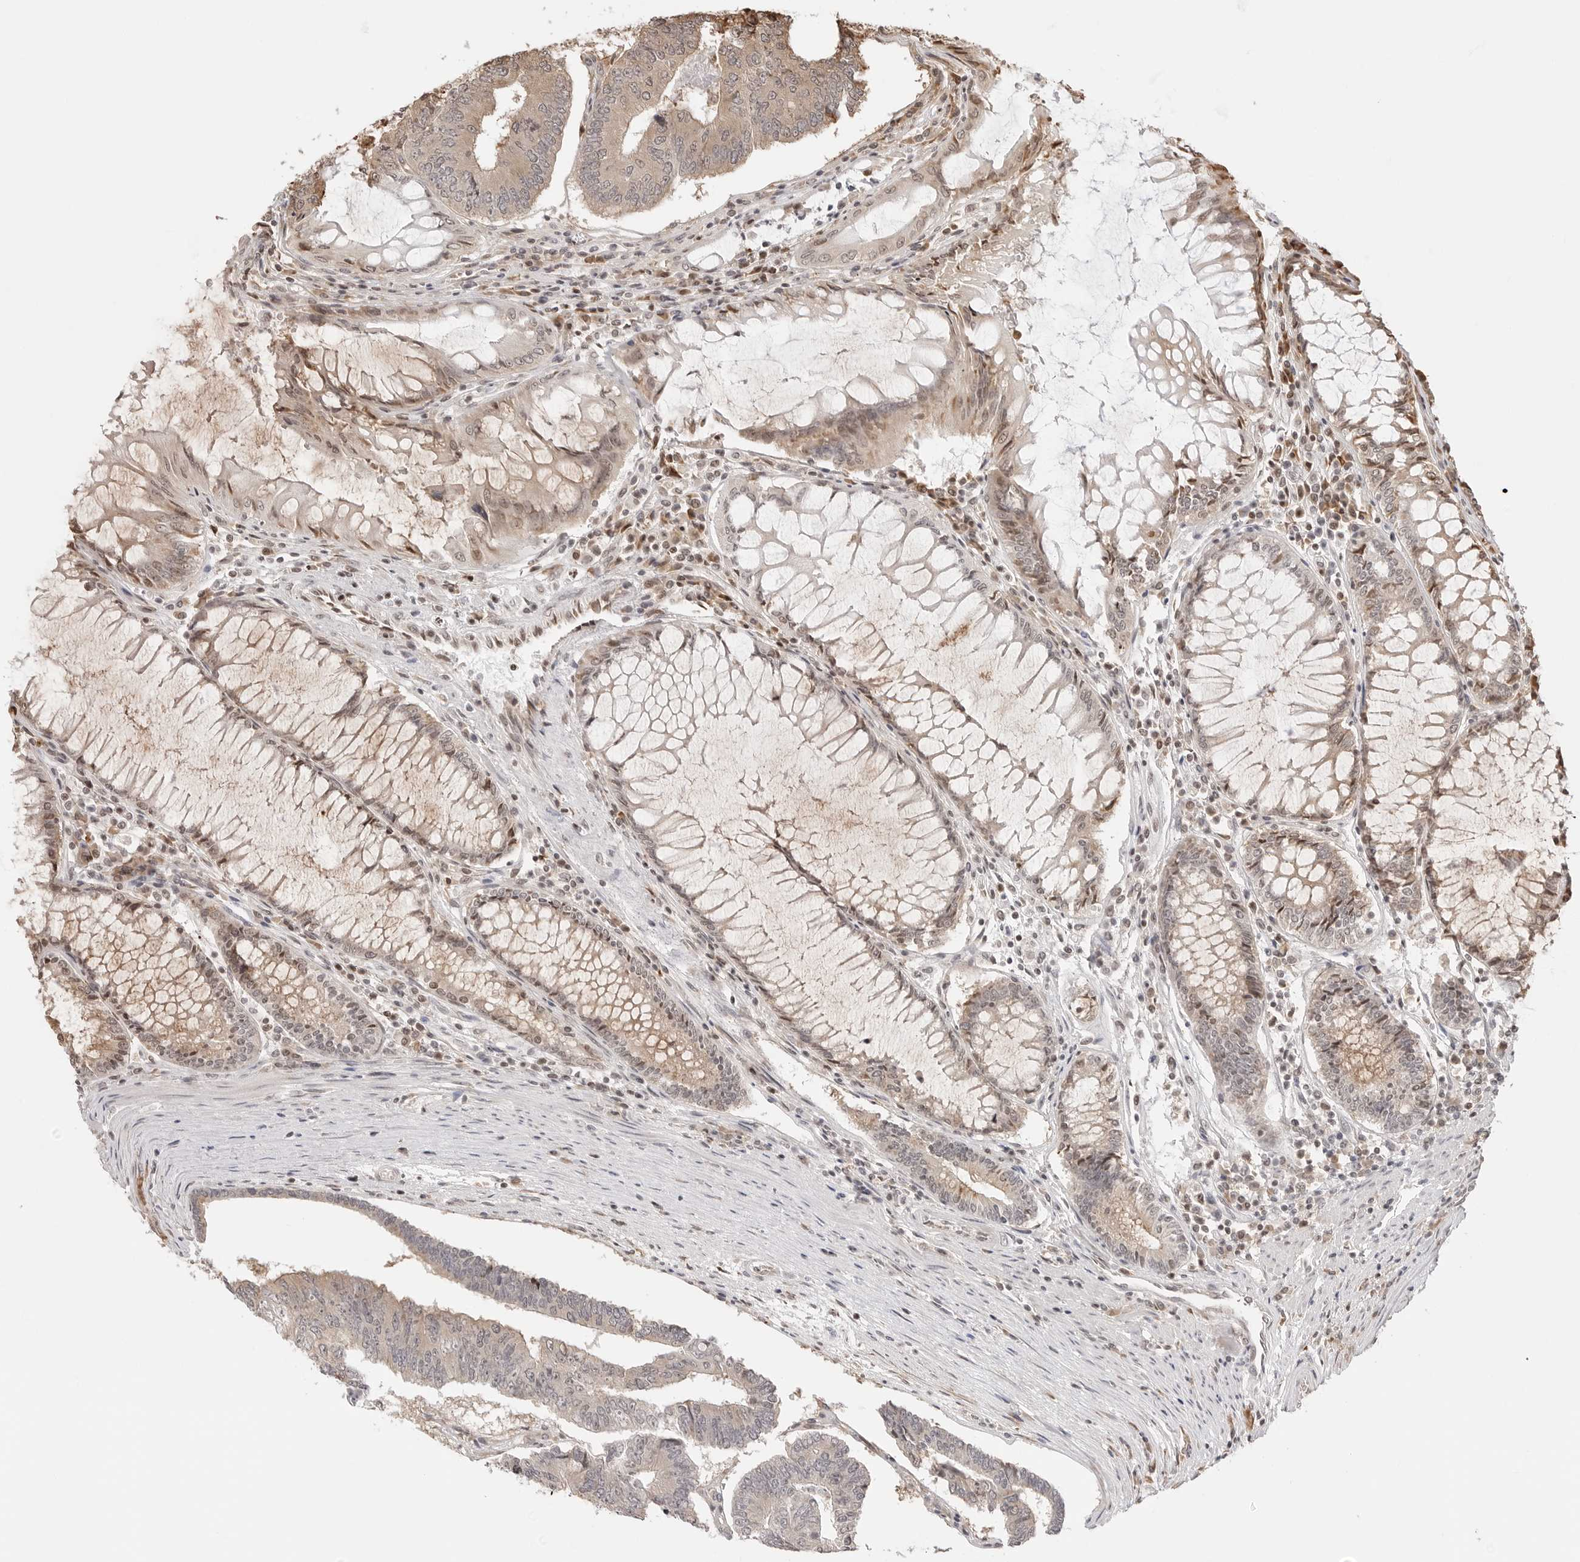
{"staining": {"intensity": "weak", "quantity": "<25%", "location": "cytoplasmic/membranous"}, "tissue": "colorectal cancer", "cell_type": "Tumor cells", "image_type": "cancer", "snomed": [{"axis": "morphology", "description": "Adenocarcinoma, NOS"}, {"axis": "topography", "description": "Colon"}], "caption": "Immunohistochemistry of human colorectal cancer (adenocarcinoma) demonstrates no positivity in tumor cells.", "gene": "FKBP14", "patient": {"sex": "female", "age": 67}}